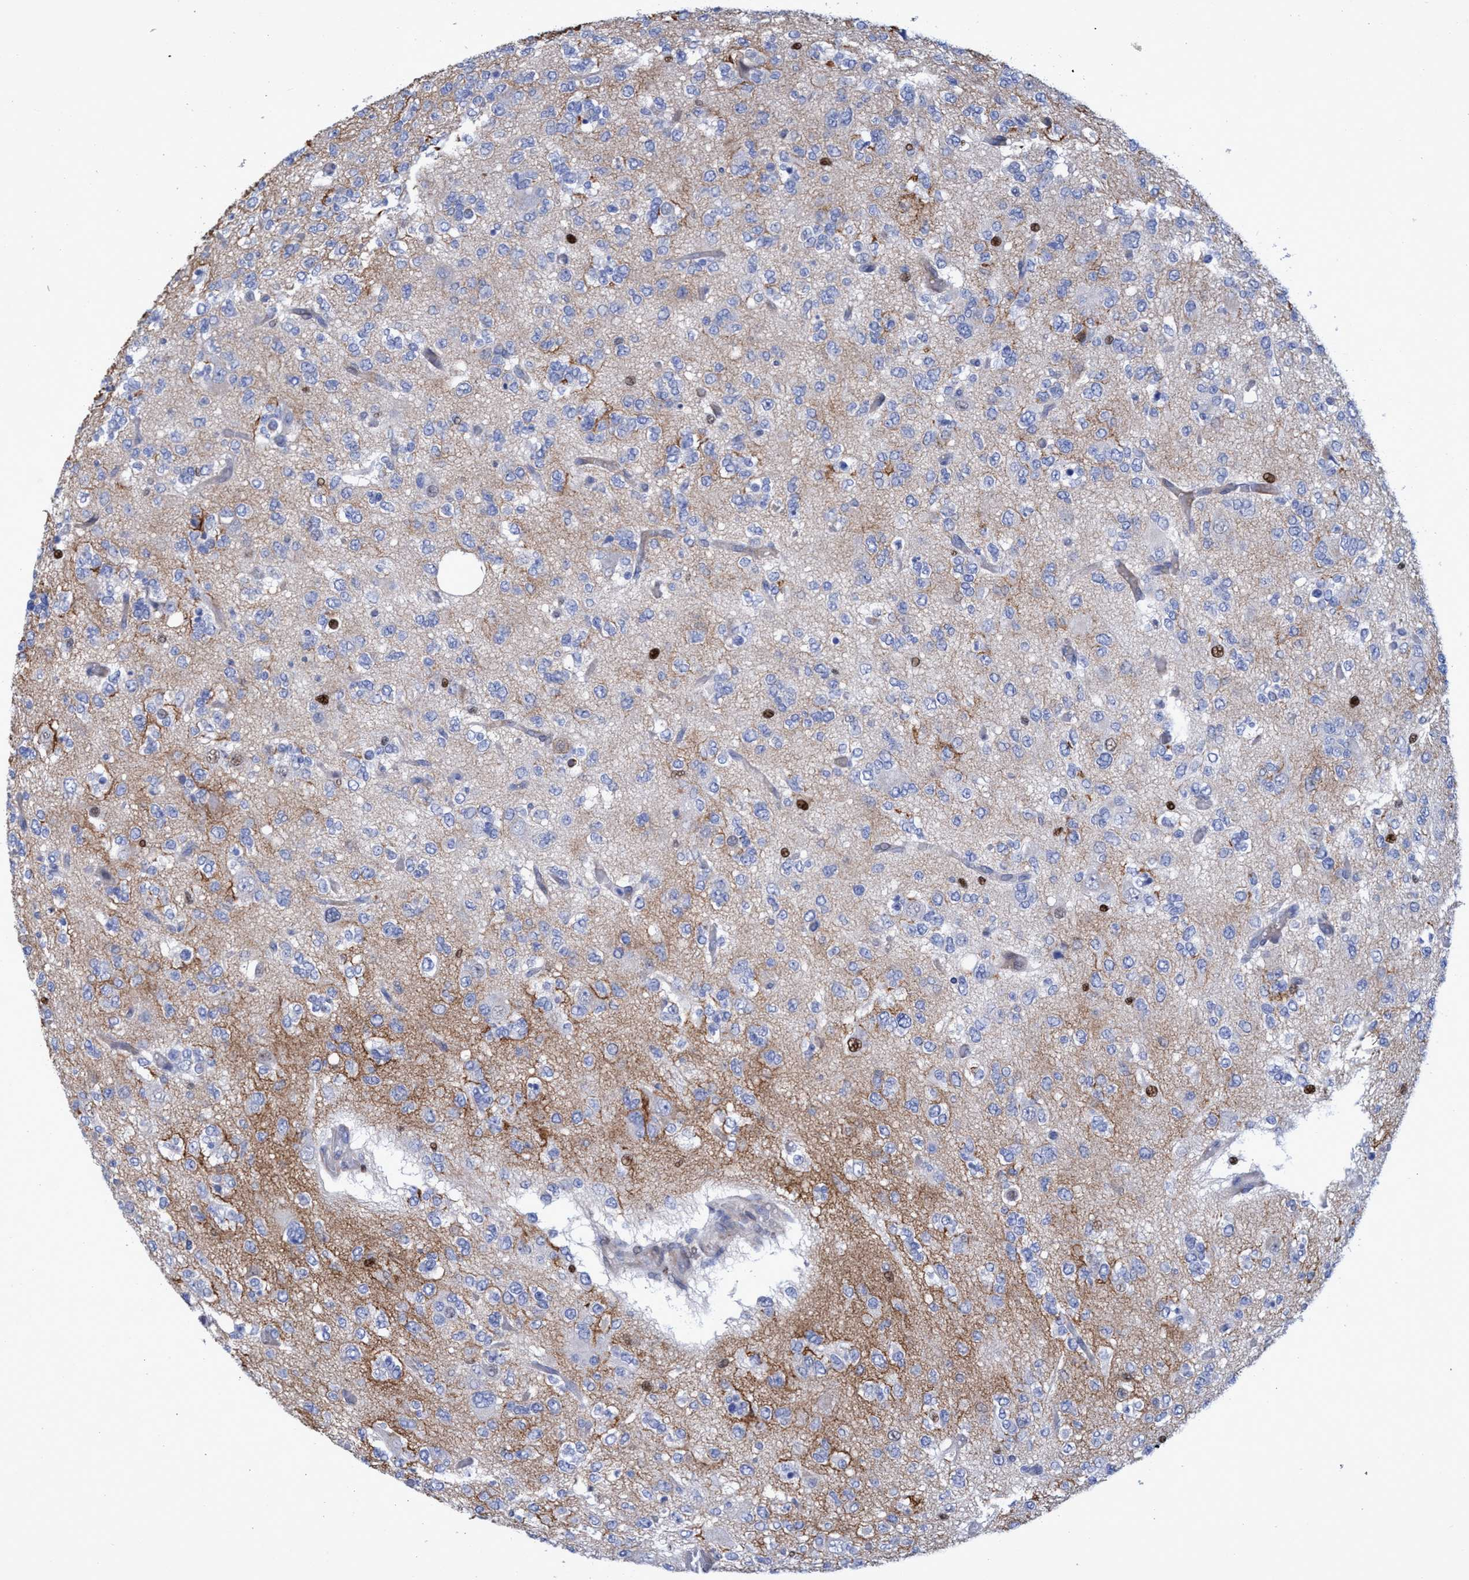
{"staining": {"intensity": "weak", "quantity": "<25%", "location": "cytoplasmic/membranous,nuclear"}, "tissue": "glioma", "cell_type": "Tumor cells", "image_type": "cancer", "snomed": [{"axis": "morphology", "description": "Glioma, malignant, Low grade"}, {"axis": "topography", "description": "Brain"}], "caption": "Tumor cells are negative for protein expression in human low-grade glioma (malignant). (DAB (3,3'-diaminobenzidine) immunohistochemistry (IHC), high magnification).", "gene": "R3HCC1", "patient": {"sex": "male", "age": 38}}